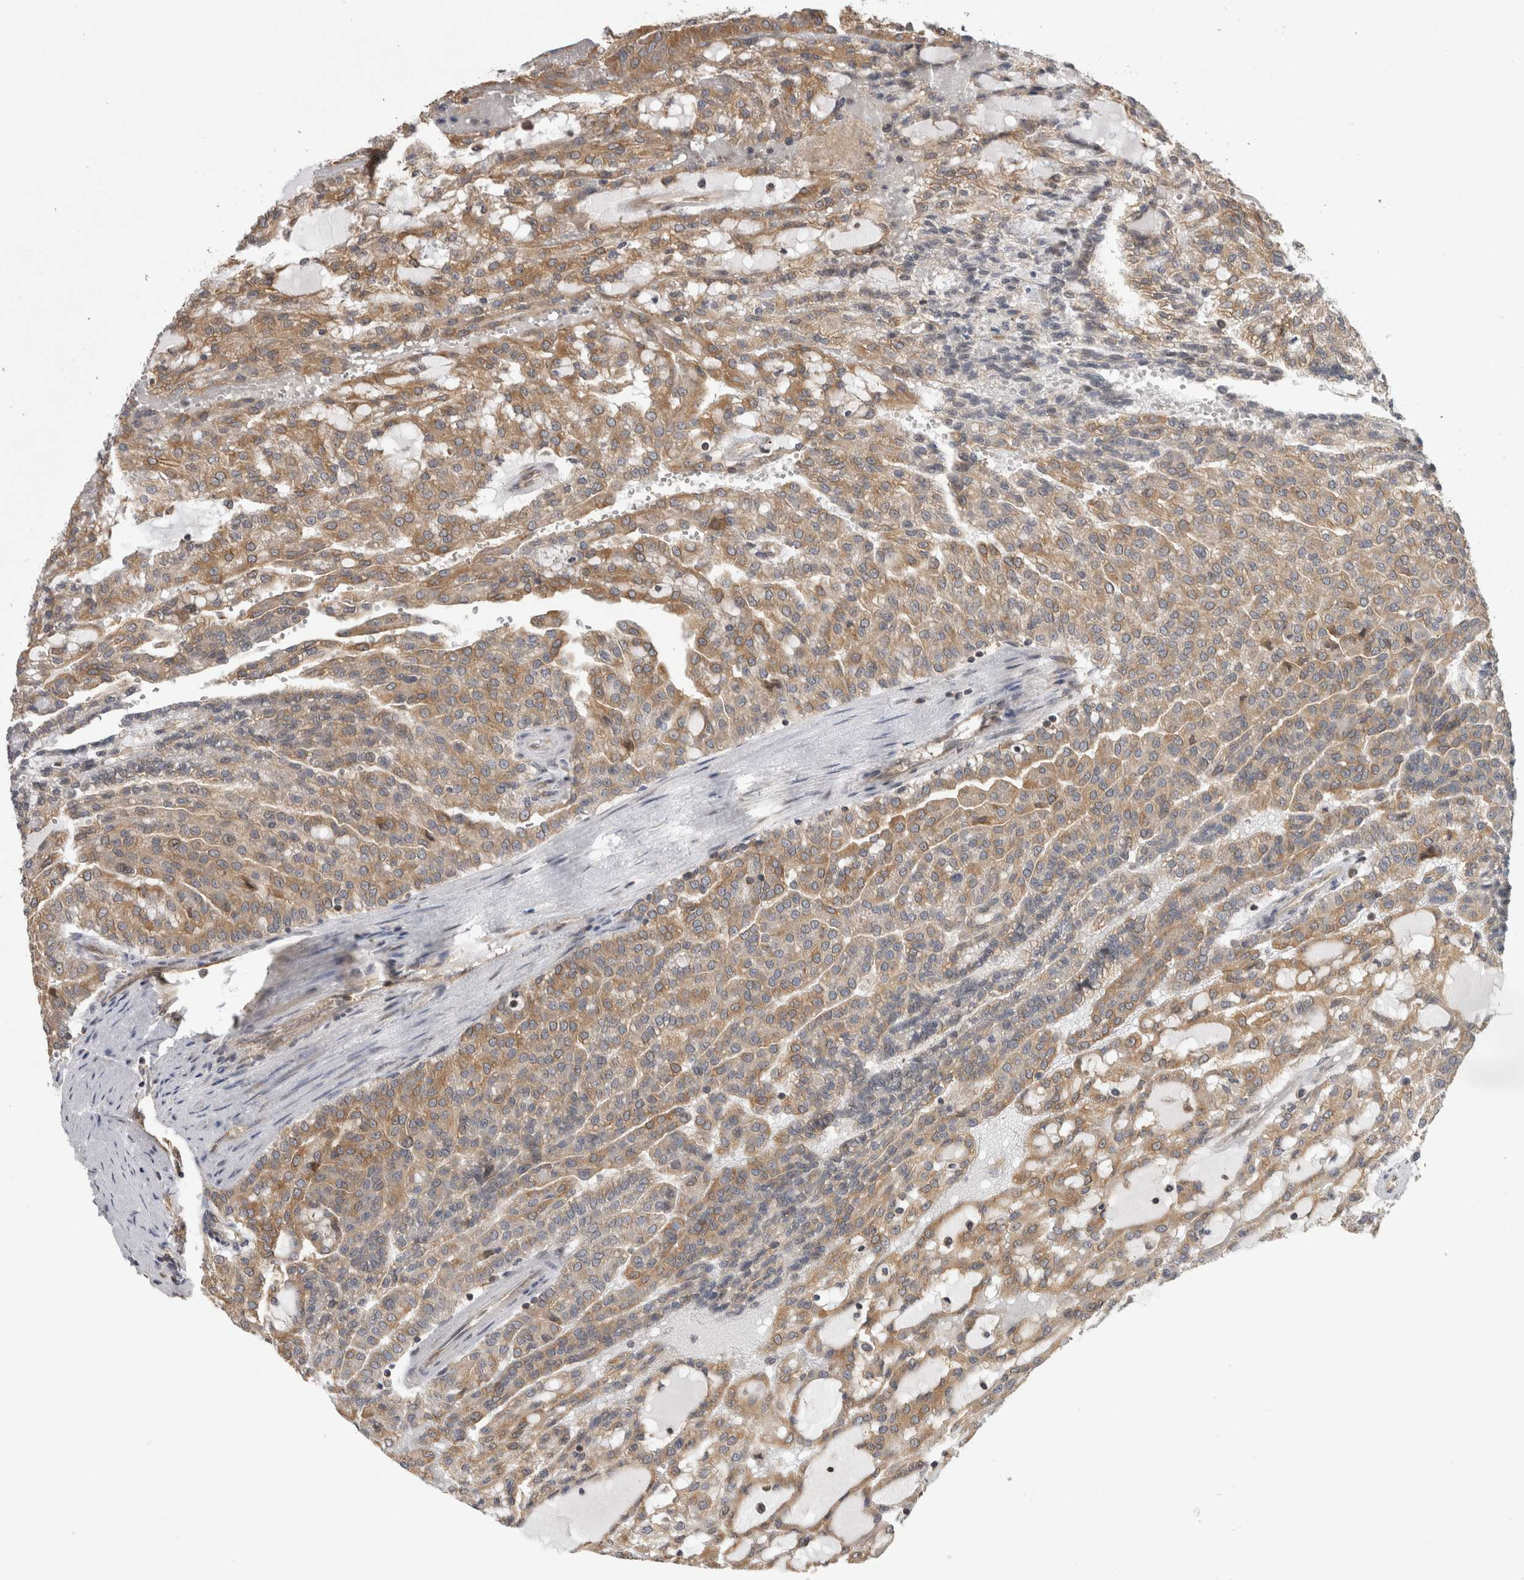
{"staining": {"intensity": "moderate", "quantity": ">75%", "location": "cytoplasmic/membranous"}, "tissue": "renal cancer", "cell_type": "Tumor cells", "image_type": "cancer", "snomed": [{"axis": "morphology", "description": "Adenocarcinoma, NOS"}, {"axis": "topography", "description": "Kidney"}], "caption": "Renal cancer (adenocarcinoma) stained with a brown dye shows moderate cytoplasmic/membranous positive positivity in approximately >75% of tumor cells.", "gene": "PARP6", "patient": {"sex": "male", "age": 63}}